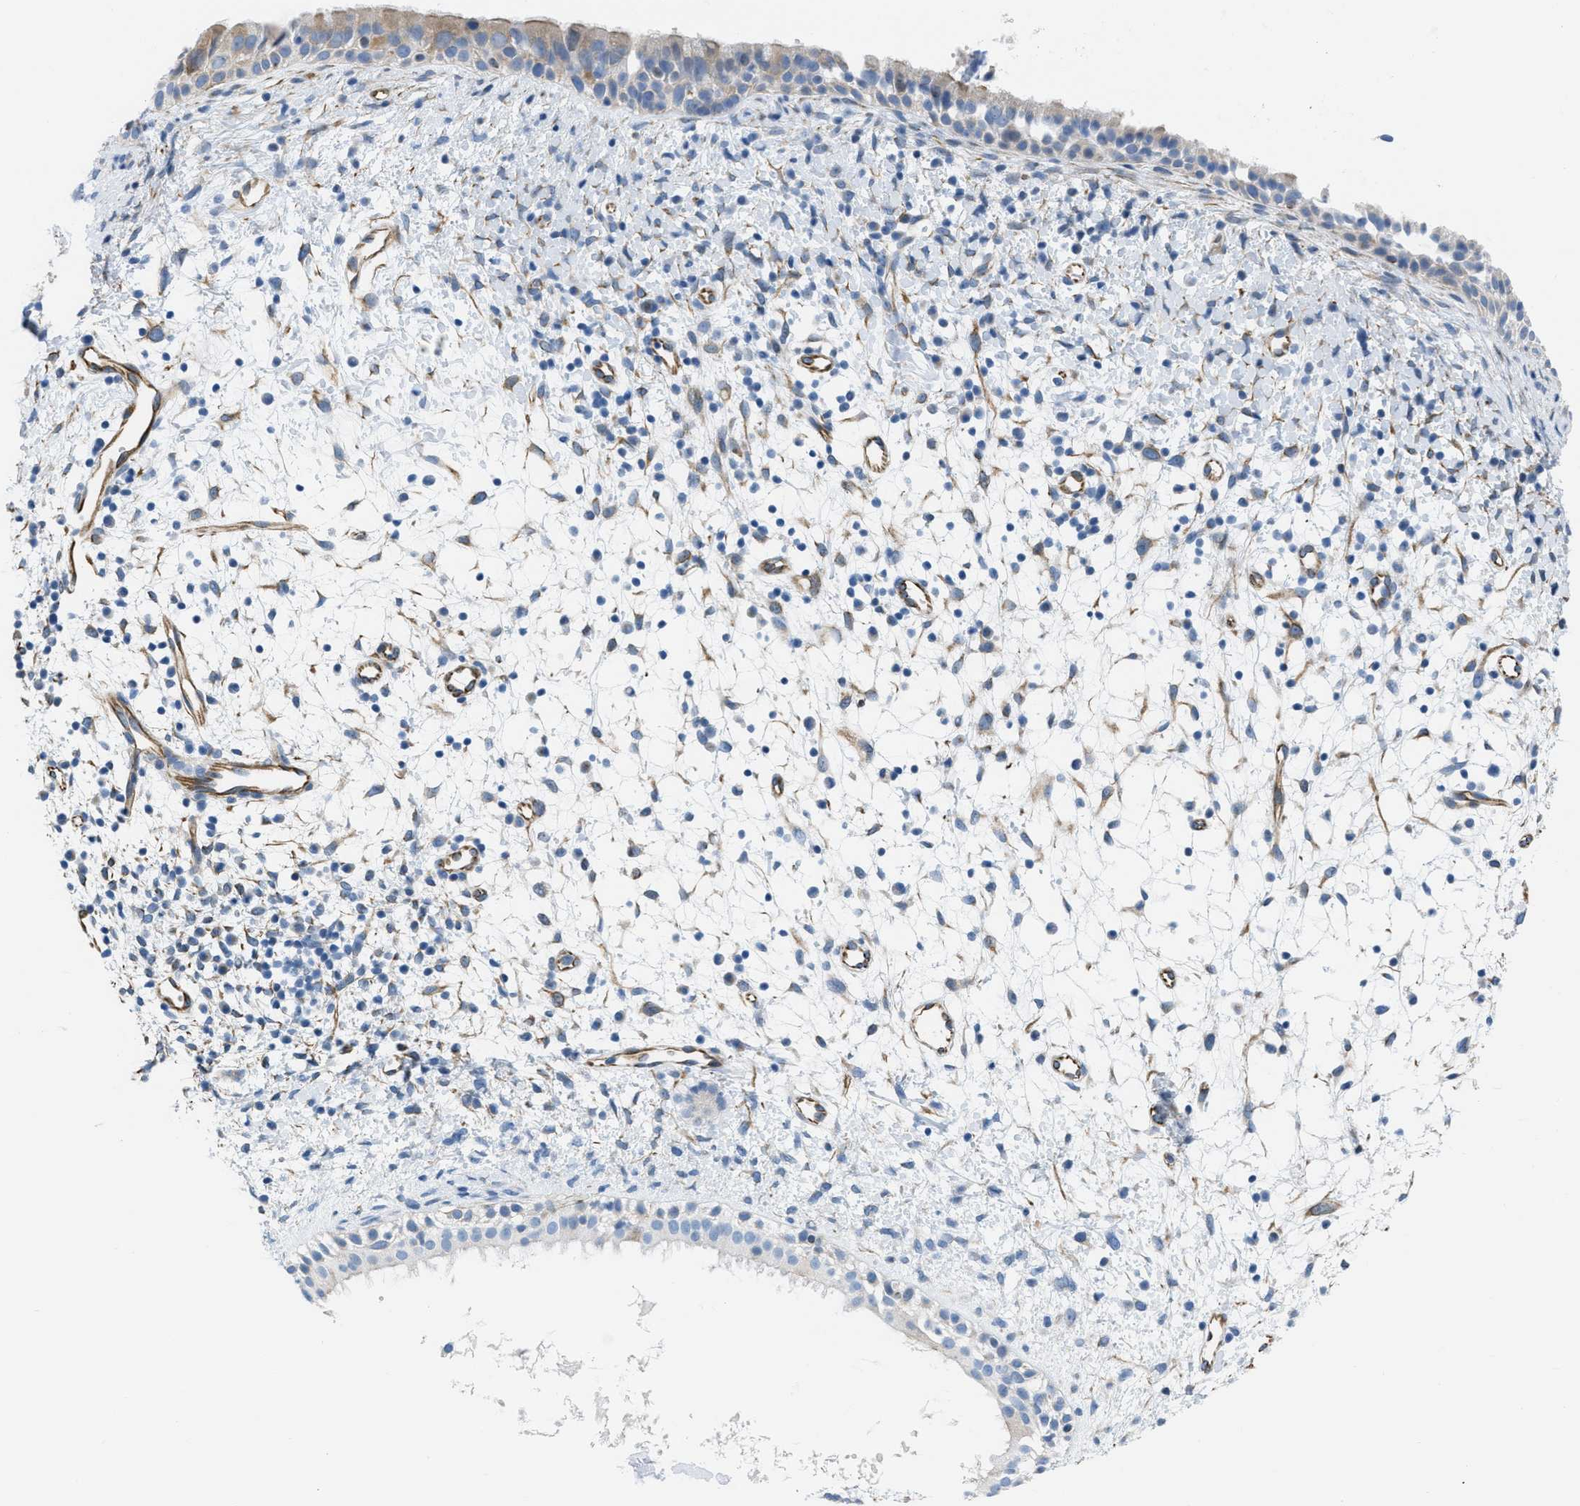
{"staining": {"intensity": "weak", "quantity": "<25%", "location": "cytoplasmic/membranous"}, "tissue": "nasopharynx", "cell_type": "Respiratory epithelial cells", "image_type": "normal", "snomed": [{"axis": "morphology", "description": "Normal tissue, NOS"}, {"axis": "topography", "description": "Nasopharynx"}], "caption": "Immunohistochemistry photomicrograph of normal human nasopharynx stained for a protein (brown), which reveals no positivity in respiratory epithelial cells. The staining was performed using DAB to visualize the protein expression in brown, while the nuclei were stained in blue with hematoxylin (Magnification: 20x).", "gene": "SLC12A1", "patient": {"sex": "male", "age": 22}}